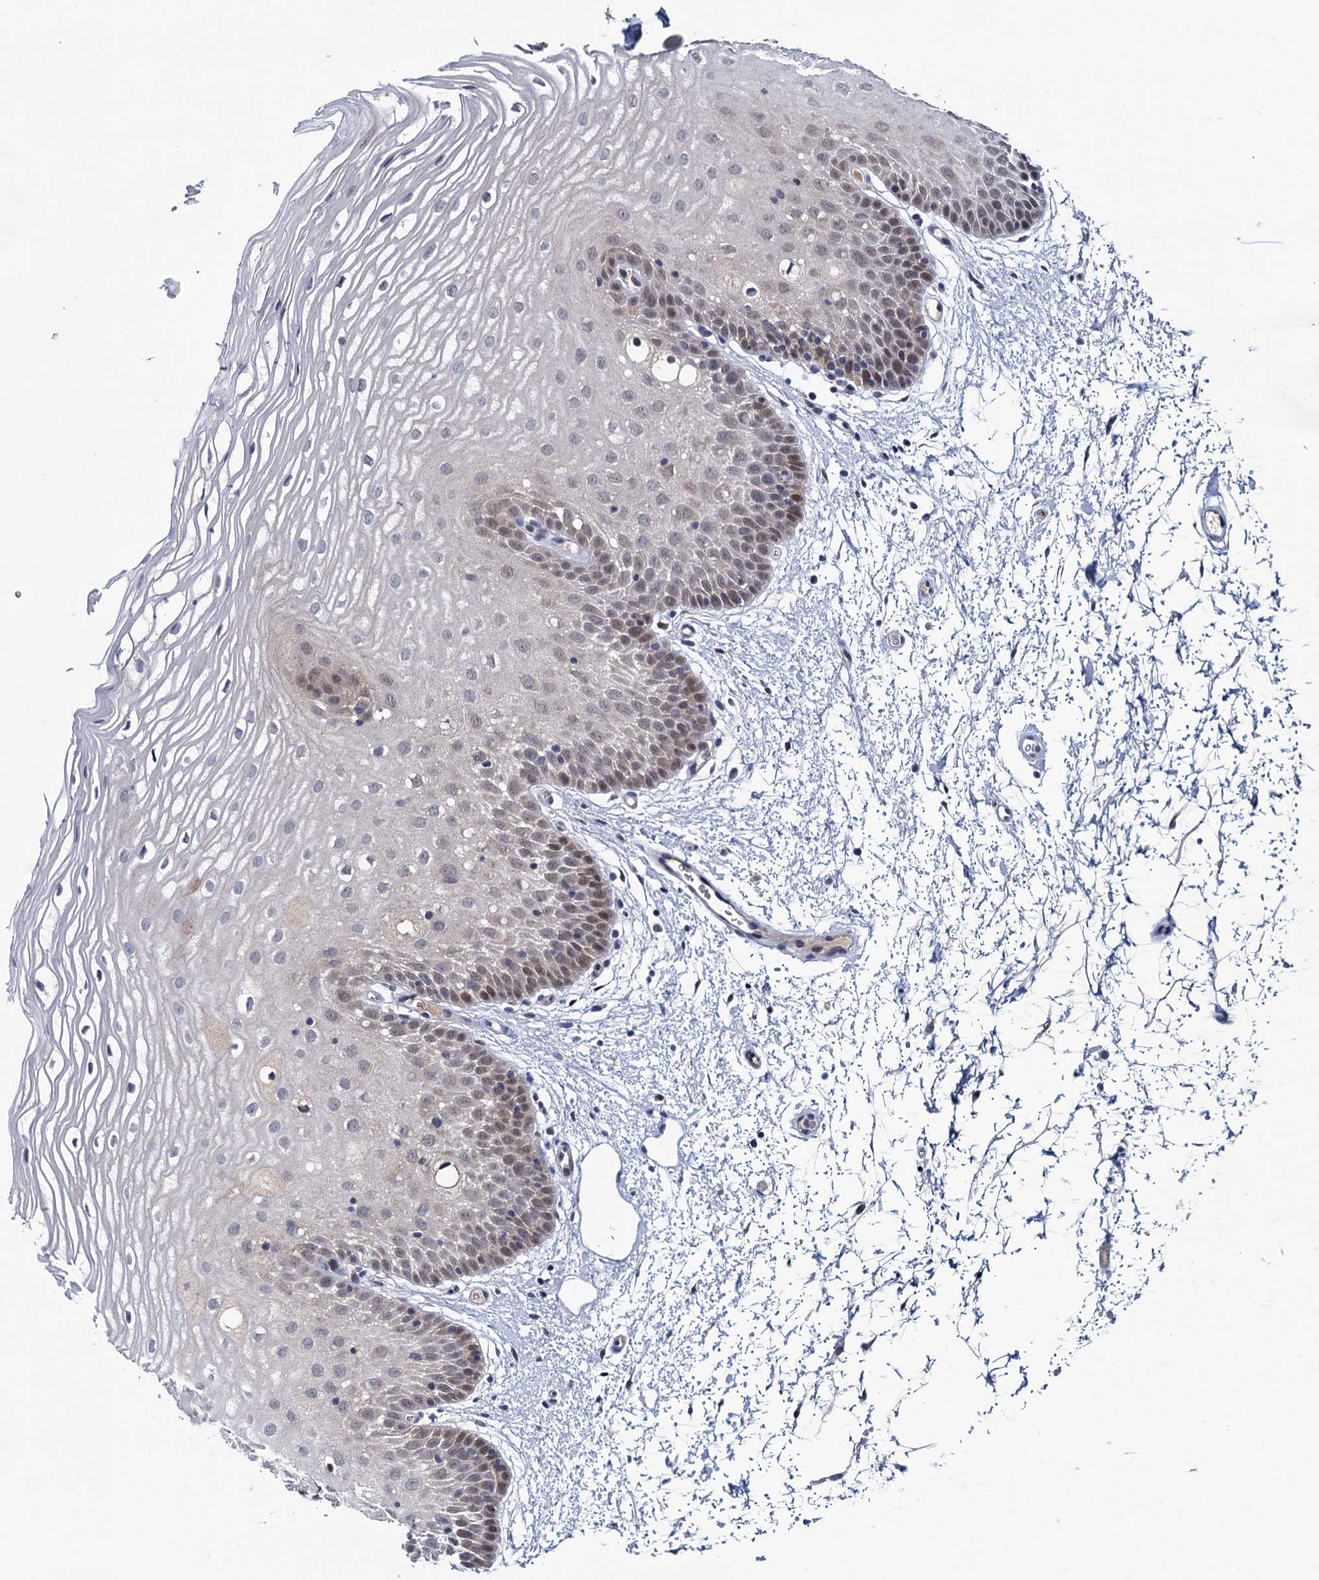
{"staining": {"intensity": "weak", "quantity": "25%-75%", "location": "nuclear"}, "tissue": "oral mucosa", "cell_type": "Squamous epithelial cells", "image_type": "normal", "snomed": [{"axis": "morphology", "description": "Normal tissue, NOS"}, {"axis": "topography", "description": "Oral tissue"}, {"axis": "topography", "description": "Tounge, NOS"}], "caption": "High-power microscopy captured an IHC histopathology image of normal oral mucosa, revealing weak nuclear positivity in about 25%-75% of squamous epithelial cells. (DAB IHC, brown staining for protein, blue staining for nuclei).", "gene": "GLO1", "patient": {"sex": "female", "age": 73}}